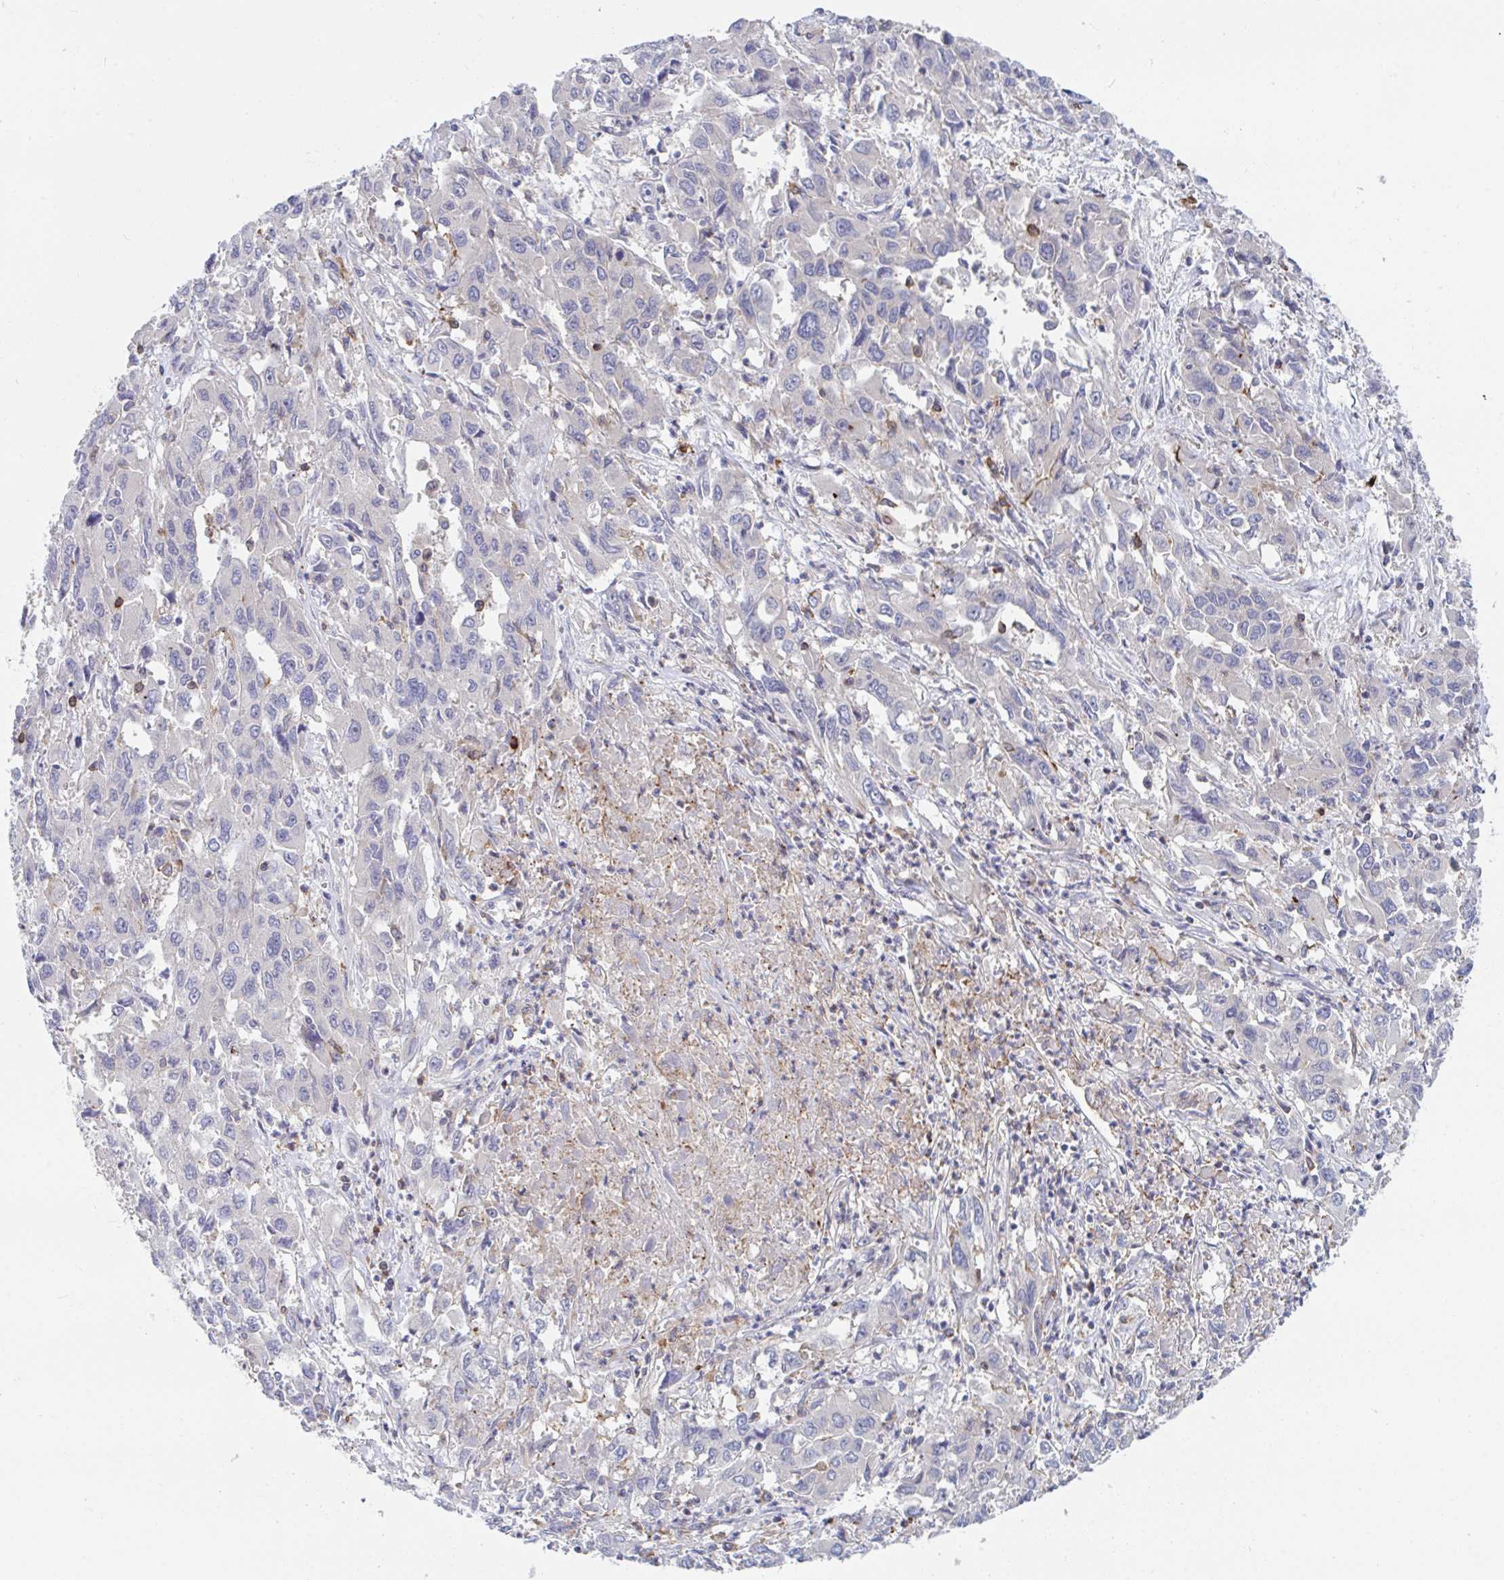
{"staining": {"intensity": "negative", "quantity": "none", "location": "none"}, "tissue": "liver cancer", "cell_type": "Tumor cells", "image_type": "cancer", "snomed": [{"axis": "morphology", "description": "Carcinoma, Hepatocellular, NOS"}, {"axis": "topography", "description": "Liver"}], "caption": "Immunohistochemistry micrograph of neoplastic tissue: hepatocellular carcinoma (liver) stained with DAB reveals no significant protein expression in tumor cells.", "gene": "FRMD3", "patient": {"sex": "male", "age": 63}}